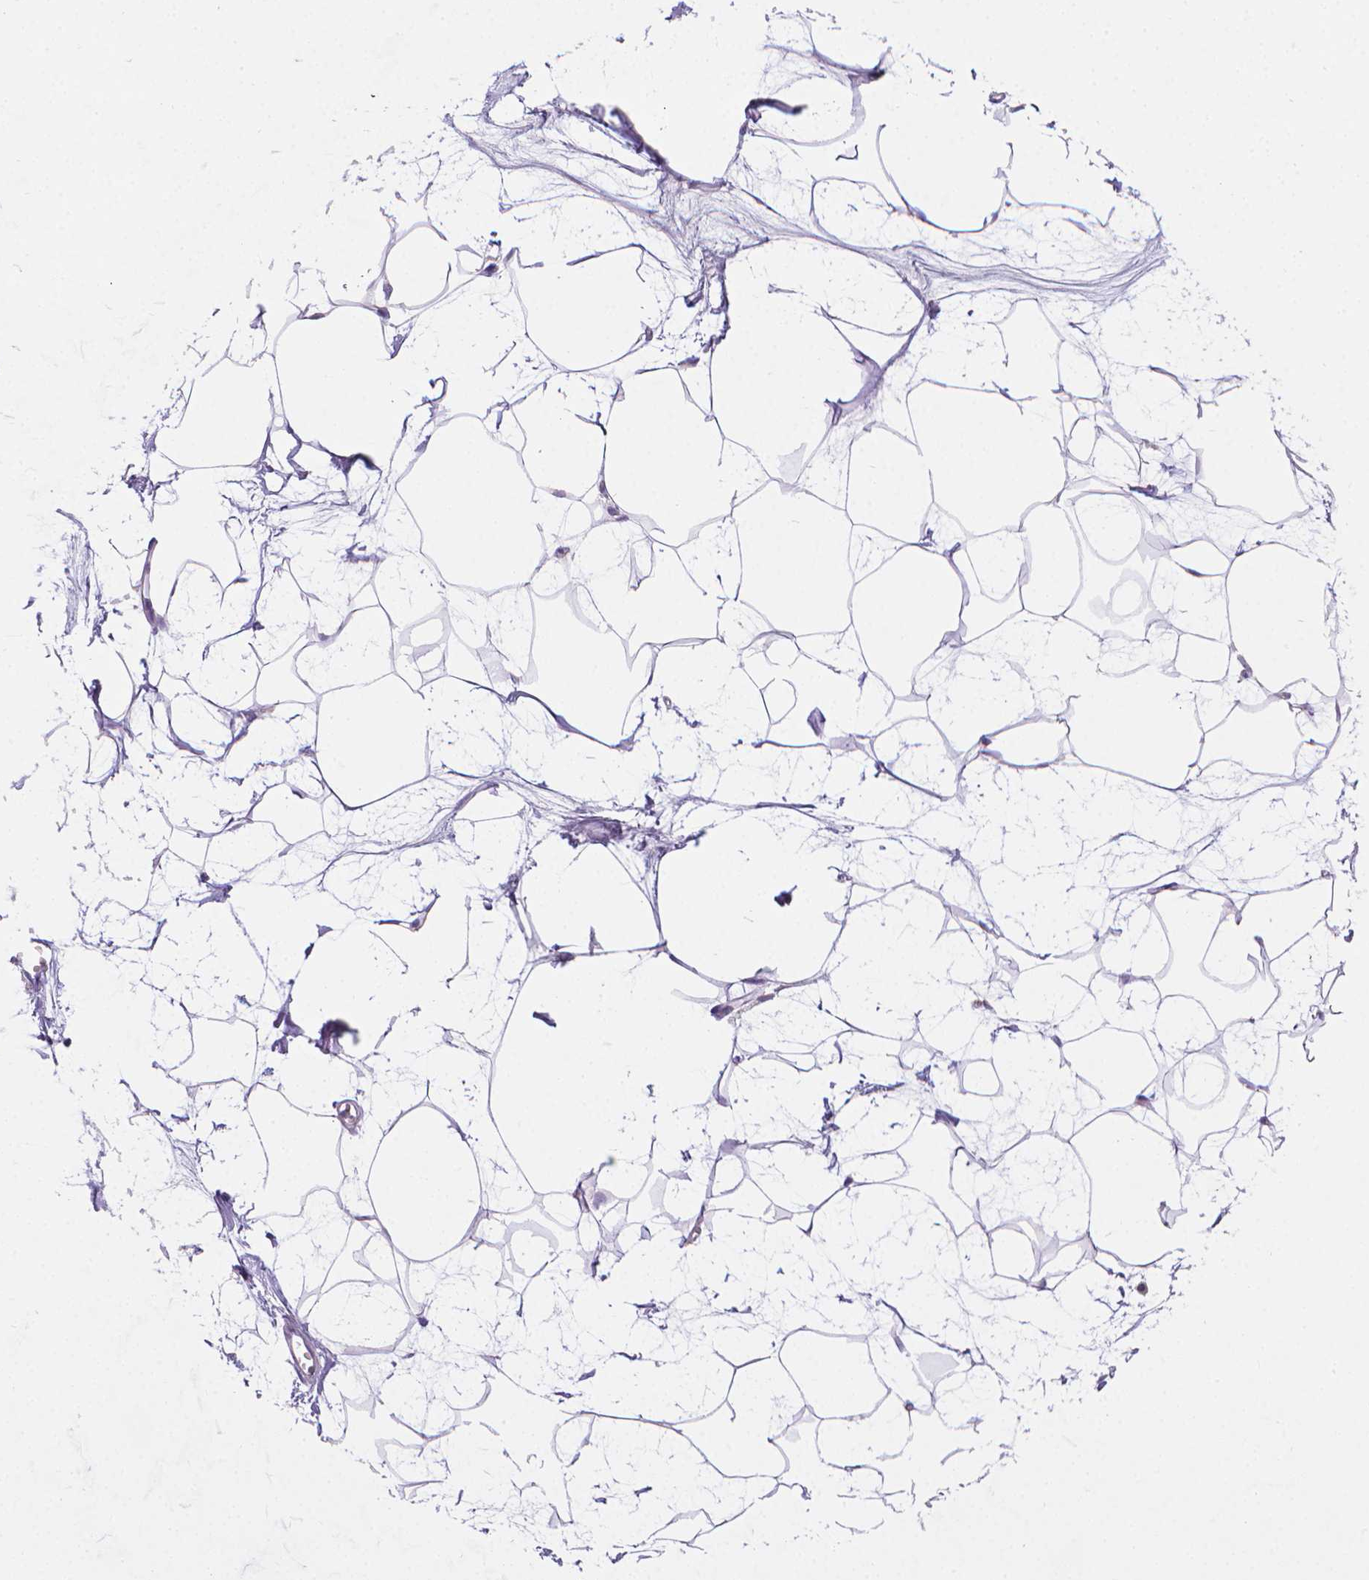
{"staining": {"intensity": "negative", "quantity": "none", "location": "none"}, "tissue": "breast", "cell_type": "Adipocytes", "image_type": "normal", "snomed": [{"axis": "morphology", "description": "Normal tissue, NOS"}, {"axis": "topography", "description": "Breast"}], "caption": "Immunohistochemistry photomicrograph of normal breast: breast stained with DAB (3,3'-diaminobenzidine) displays no significant protein positivity in adipocytes.", "gene": "TNNI2", "patient": {"sex": "female", "age": 45}}